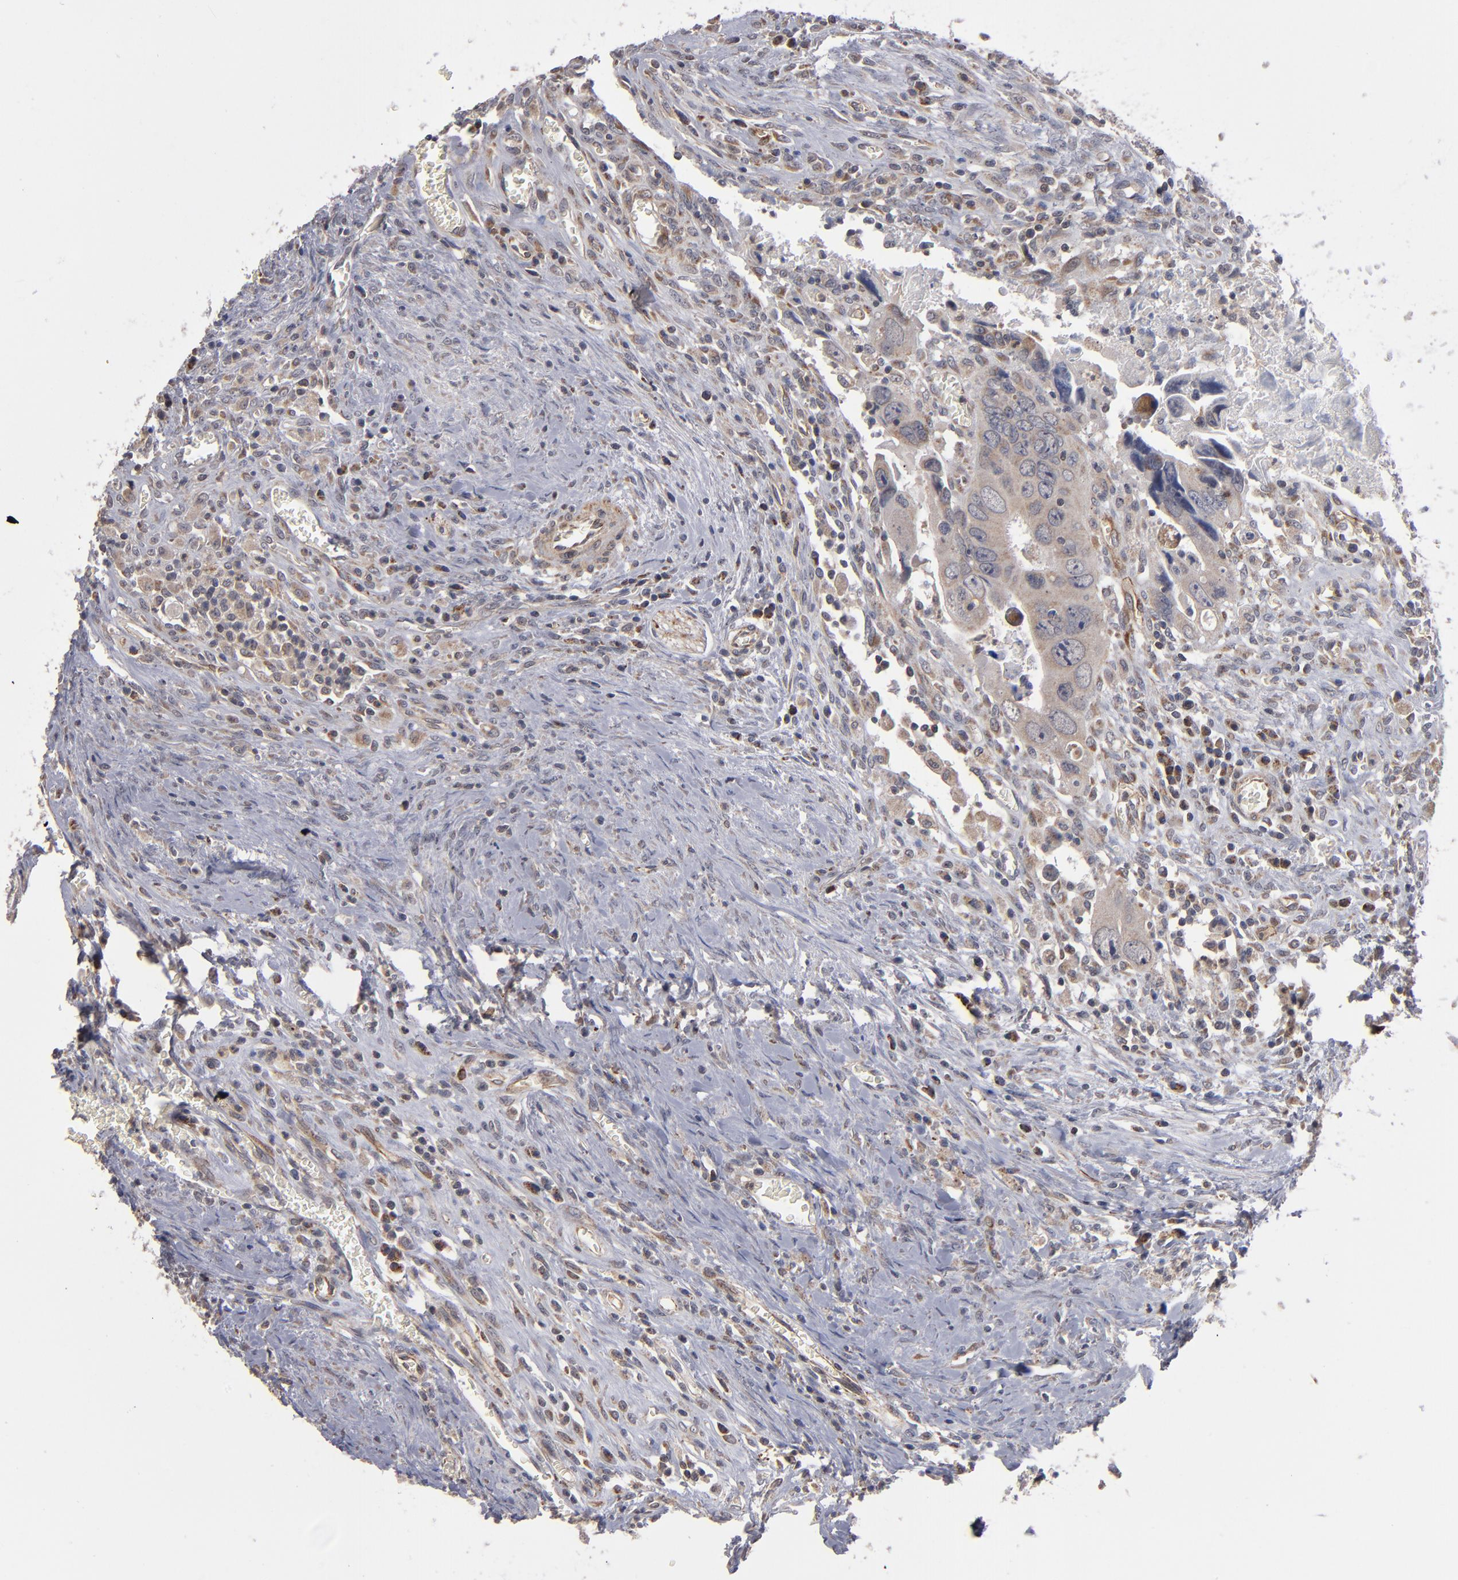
{"staining": {"intensity": "weak", "quantity": ">75%", "location": "cytoplasmic/membranous"}, "tissue": "colorectal cancer", "cell_type": "Tumor cells", "image_type": "cancer", "snomed": [{"axis": "morphology", "description": "Adenocarcinoma, NOS"}, {"axis": "topography", "description": "Rectum"}], "caption": "Protein analysis of colorectal cancer tissue displays weak cytoplasmic/membranous expression in about >75% of tumor cells.", "gene": "MIPOL1", "patient": {"sex": "male", "age": 70}}